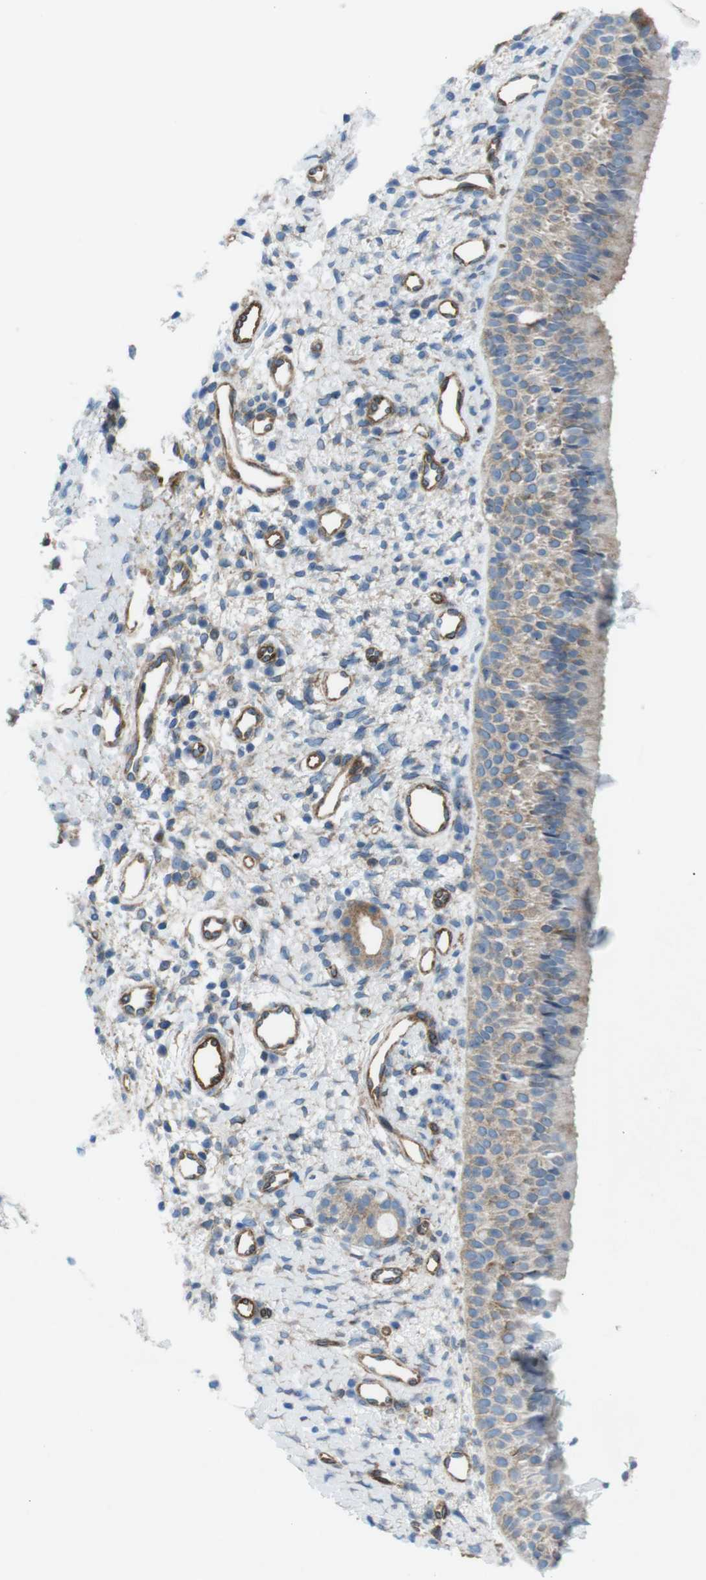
{"staining": {"intensity": "weak", "quantity": ">75%", "location": "cytoplasmic/membranous"}, "tissue": "nasopharynx", "cell_type": "Respiratory epithelial cells", "image_type": "normal", "snomed": [{"axis": "morphology", "description": "Normal tissue, NOS"}, {"axis": "topography", "description": "Nasopharynx"}], "caption": "High-magnification brightfield microscopy of unremarkable nasopharynx stained with DAB (brown) and counterstained with hematoxylin (blue). respiratory epithelial cells exhibit weak cytoplasmic/membranous staining is identified in approximately>75% of cells.", "gene": "DIAPH2", "patient": {"sex": "male", "age": 22}}